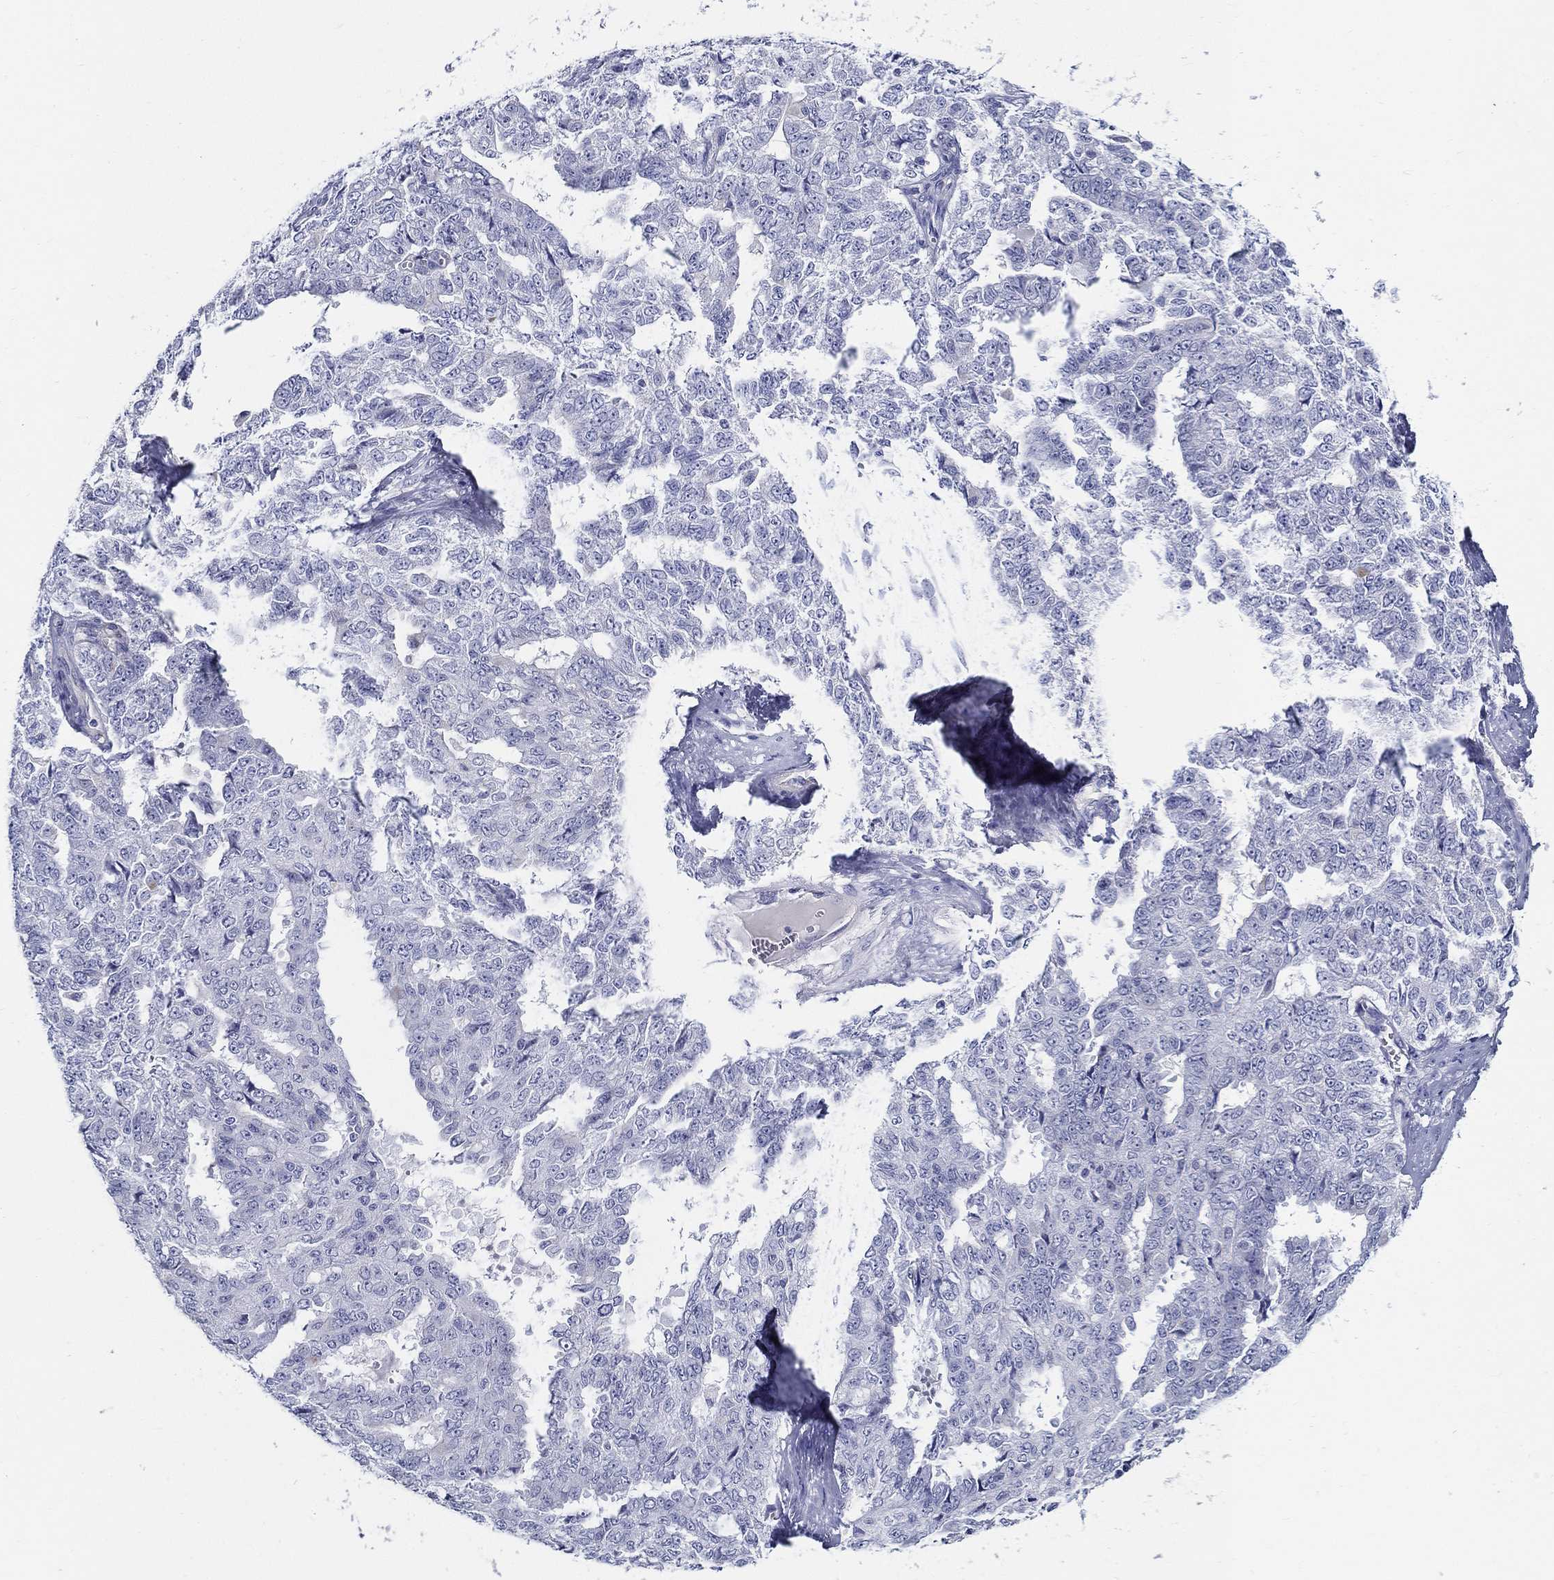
{"staining": {"intensity": "negative", "quantity": "none", "location": "none"}, "tissue": "ovarian cancer", "cell_type": "Tumor cells", "image_type": "cancer", "snomed": [{"axis": "morphology", "description": "Cystadenocarcinoma, serous, NOS"}, {"axis": "topography", "description": "Ovary"}], "caption": "There is no significant positivity in tumor cells of ovarian cancer (serous cystadenocarcinoma).", "gene": "CRYGS", "patient": {"sex": "female", "age": 71}}